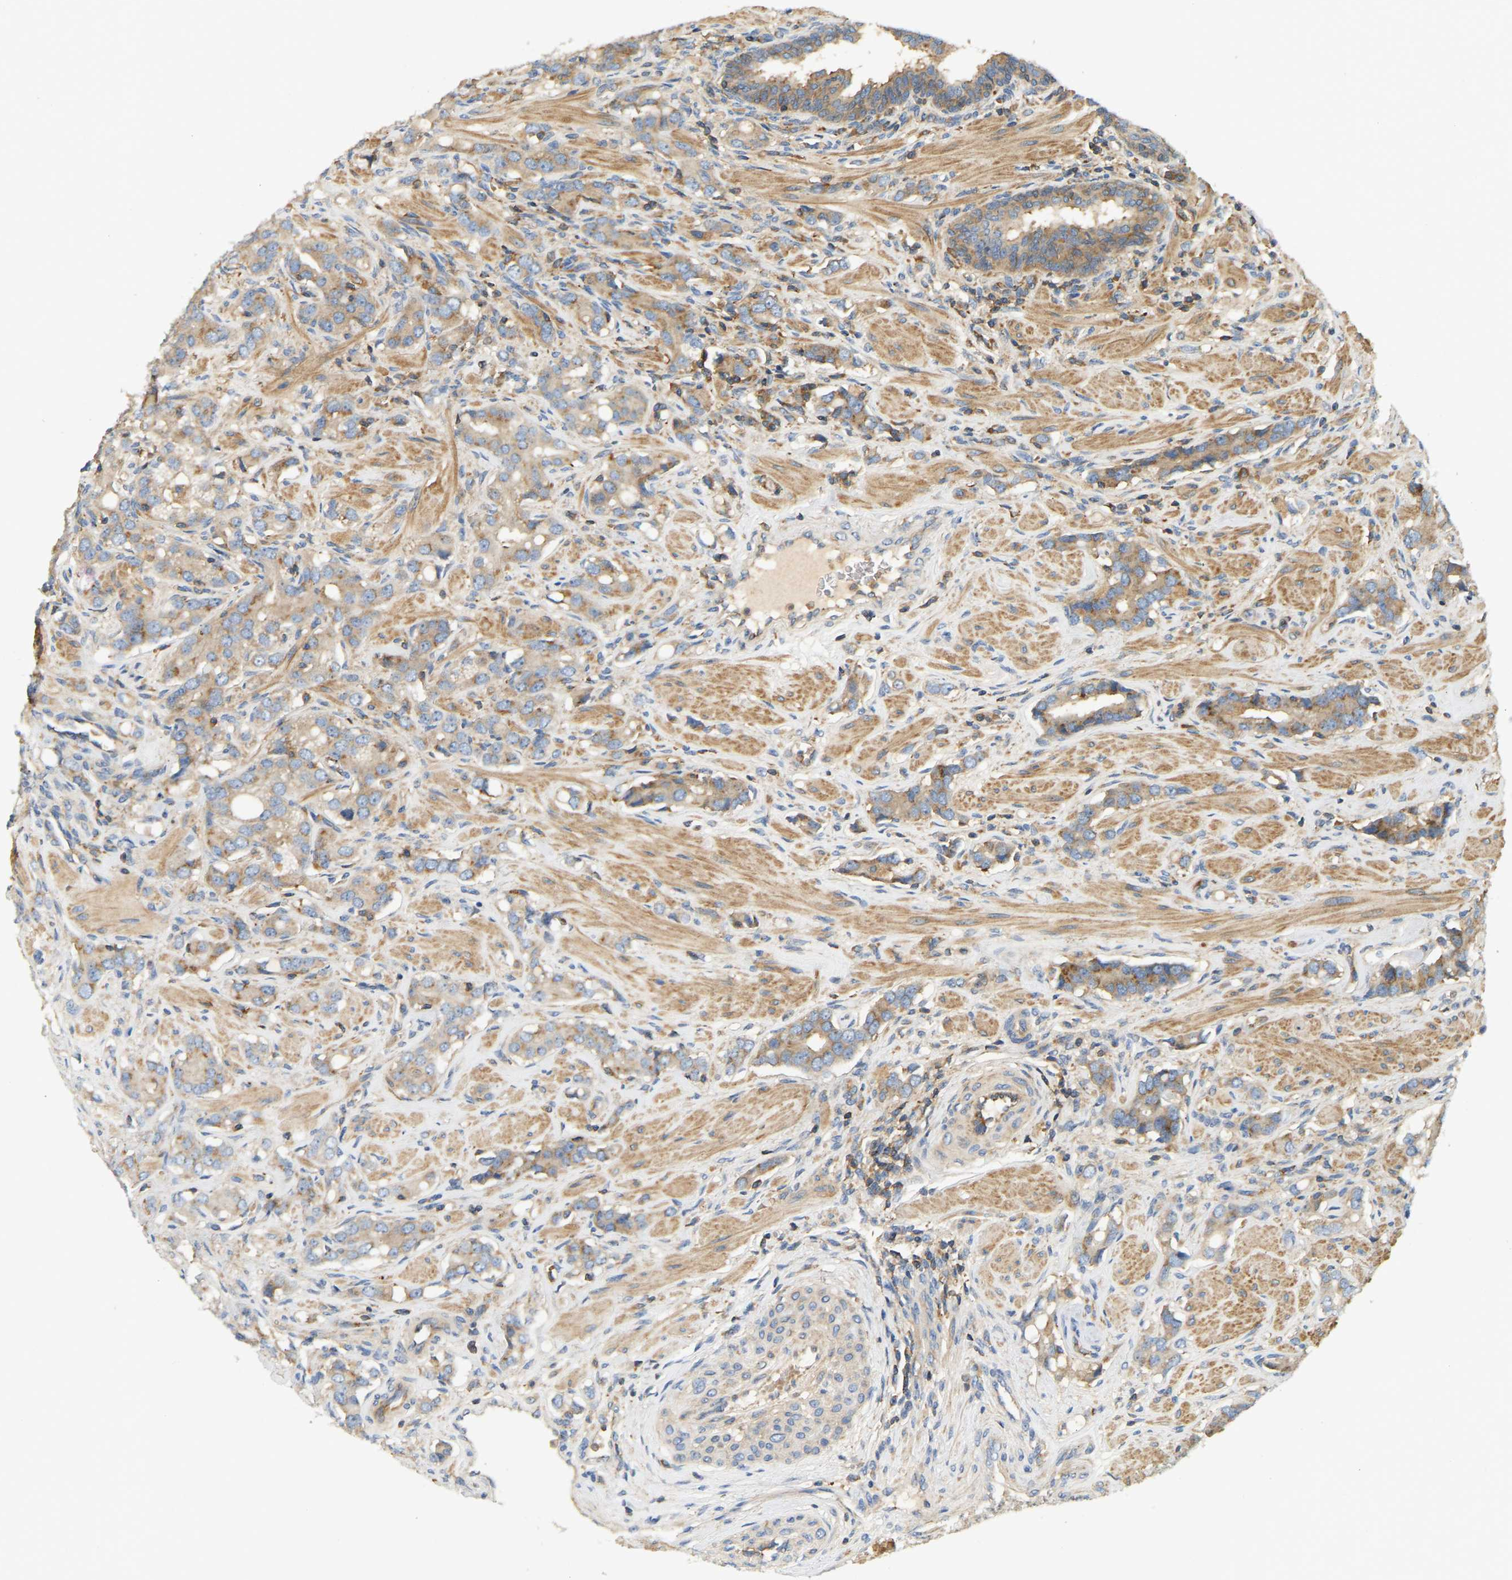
{"staining": {"intensity": "moderate", "quantity": "<25%", "location": "cytoplasmic/membranous"}, "tissue": "prostate cancer", "cell_type": "Tumor cells", "image_type": "cancer", "snomed": [{"axis": "morphology", "description": "Adenocarcinoma, High grade"}, {"axis": "topography", "description": "Prostate"}], "caption": "Moderate cytoplasmic/membranous staining for a protein is present in approximately <25% of tumor cells of prostate high-grade adenocarcinoma using IHC.", "gene": "AKAP13", "patient": {"sex": "male", "age": 52}}